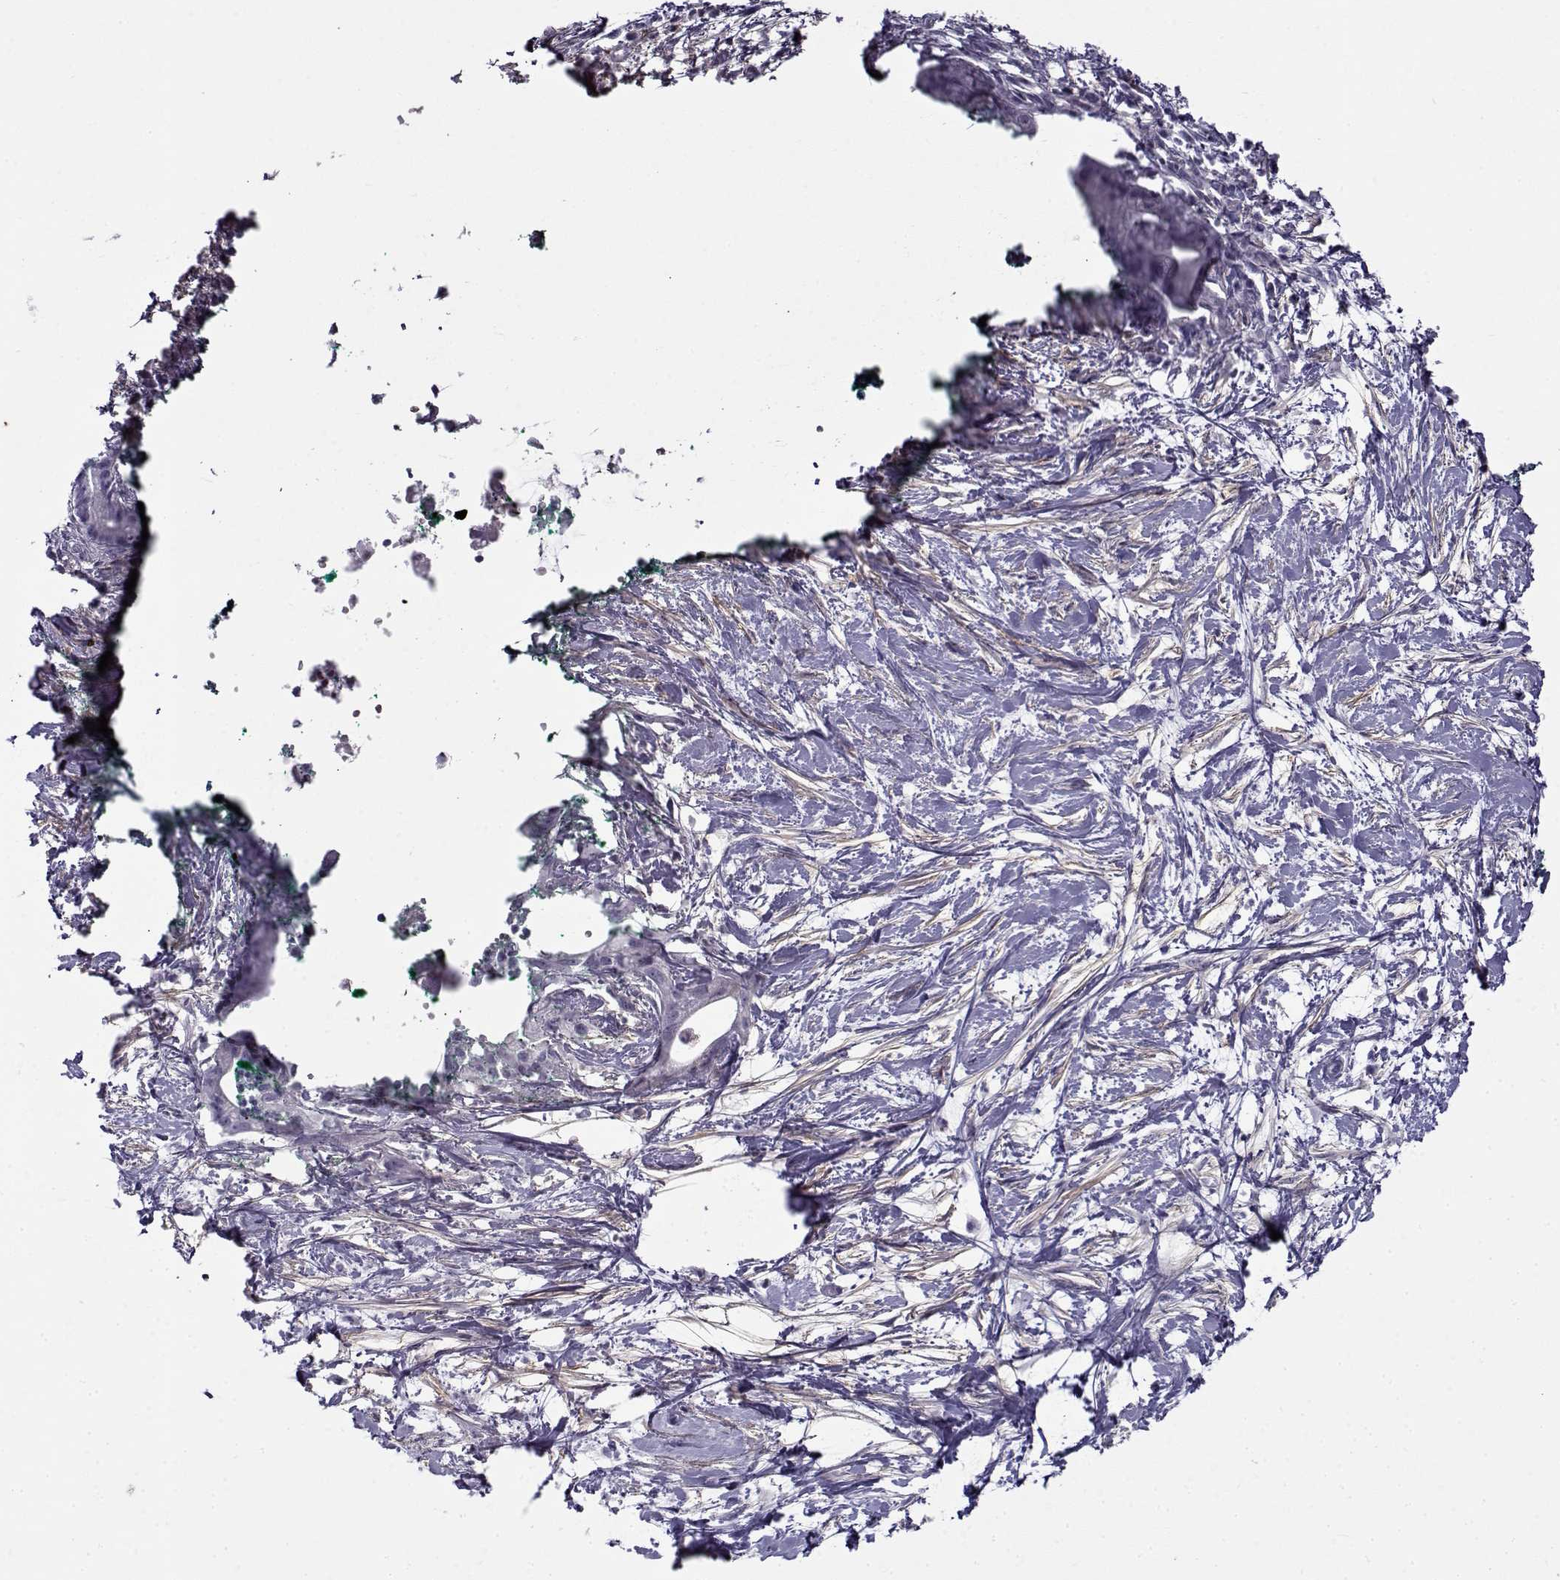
{"staining": {"intensity": "negative", "quantity": "none", "location": "none"}, "tissue": "pancreatic cancer", "cell_type": "Tumor cells", "image_type": "cancer", "snomed": [{"axis": "morphology", "description": "Normal tissue, NOS"}, {"axis": "morphology", "description": "Adenocarcinoma, NOS"}, {"axis": "topography", "description": "Lymph node"}, {"axis": "topography", "description": "Pancreas"}], "caption": "This is an immunohistochemistry image of pancreatic cancer. There is no expression in tumor cells.", "gene": "GTSF1L", "patient": {"sex": "female", "age": 58}}